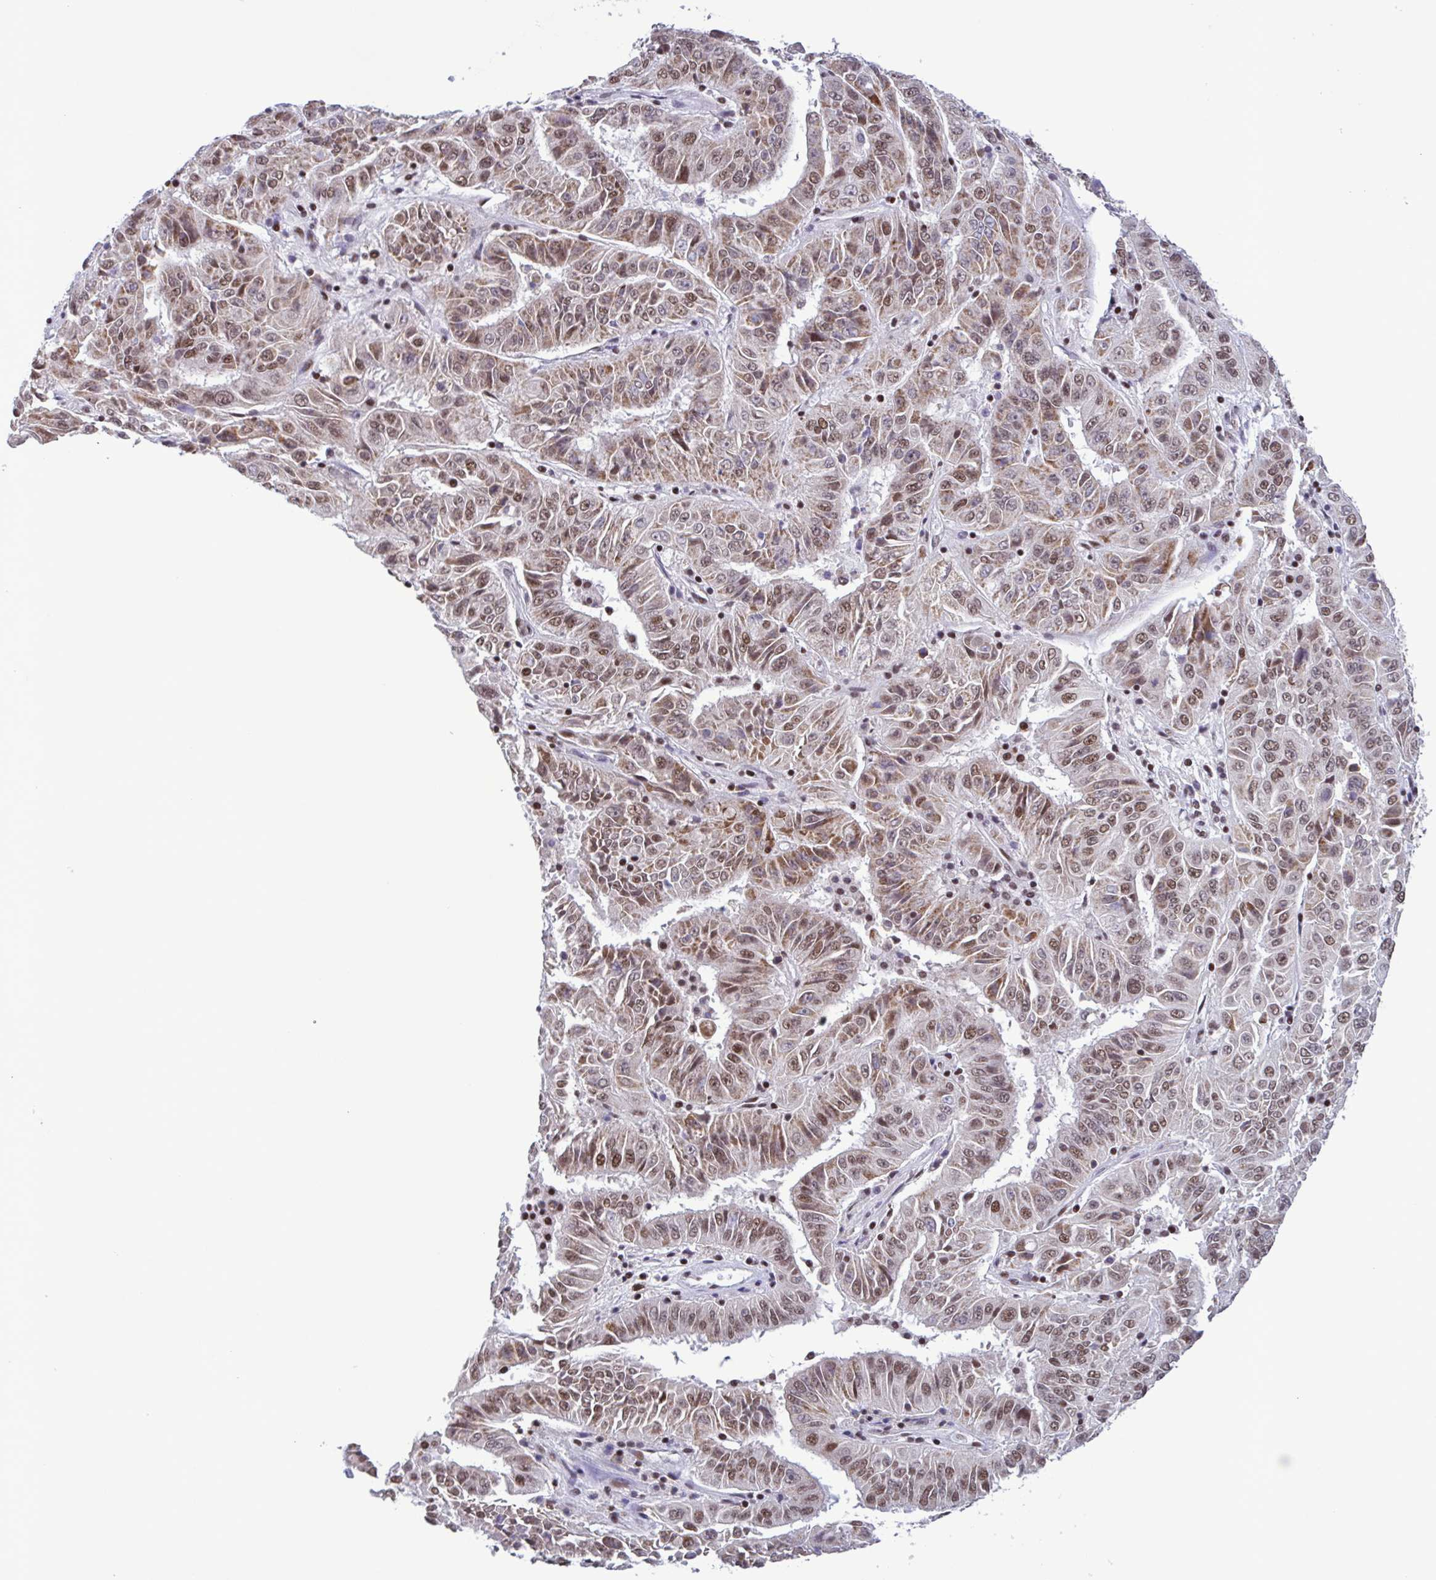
{"staining": {"intensity": "weak", "quantity": ">75%", "location": "cytoplasmic/membranous,nuclear"}, "tissue": "pancreatic cancer", "cell_type": "Tumor cells", "image_type": "cancer", "snomed": [{"axis": "morphology", "description": "Adenocarcinoma, NOS"}, {"axis": "topography", "description": "Pancreas"}], "caption": "Weak cytoplasmic/membranous and nuclear protein positivity is identified in approximately >75% of tumor cells in pancreatic cancer (adenocarcinoma).", "gene": "TIMM21", "patient": {"sex": "male", "age": 63}}